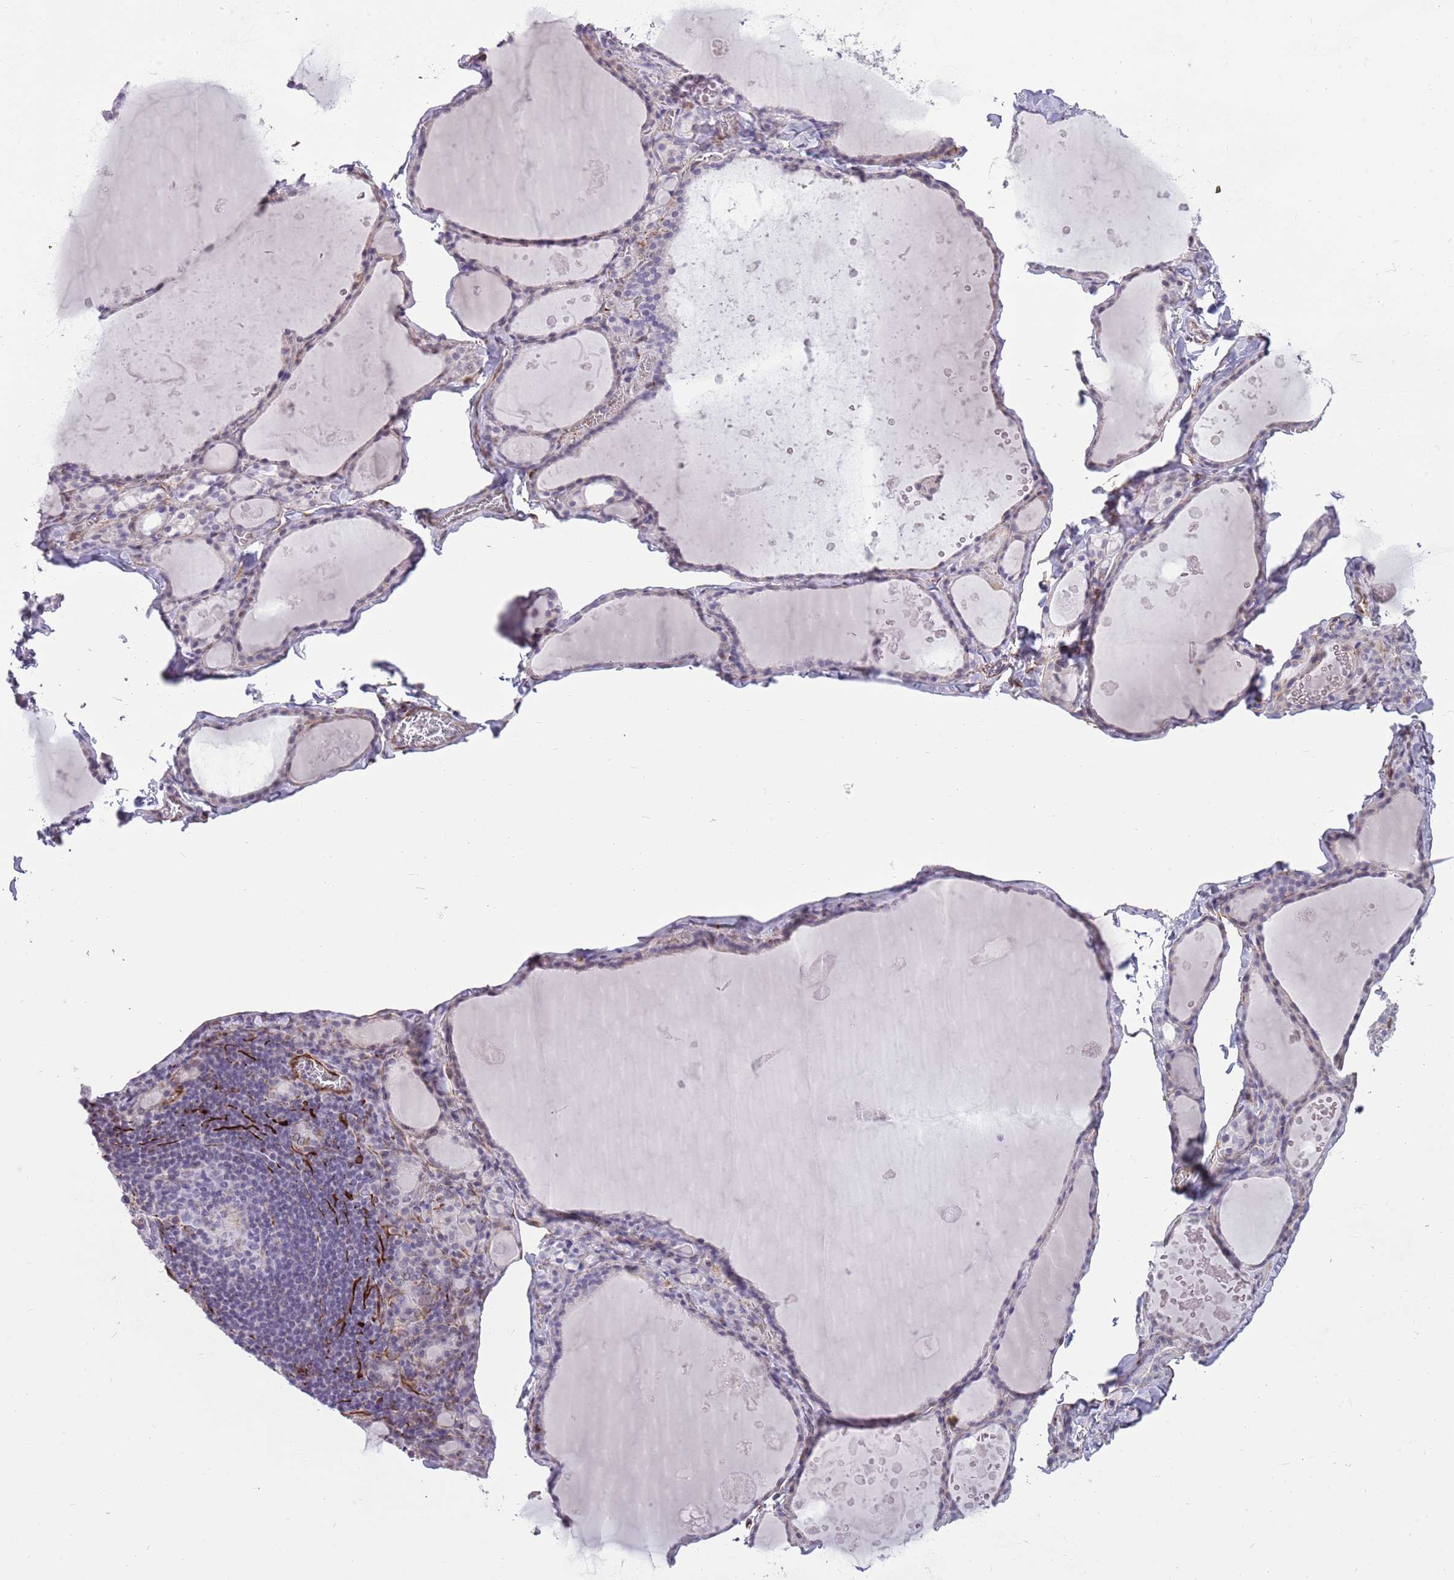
{"staining": {"intensity": "negative", "quantity": "none", "location": "none"}, "tissue": "thyroid gland", "cell_type": "Glandular cells", "image_type": "normal", "snomed": [{"axis": "morphology", "description": "Normal tissue, NOS"}, {"axis": "topography", "description": "Thyroid gland"}], "caption": "A histopathology image of thyroid gland stained for a protein displays no brown staining in glandular cells. The staining is performed using DAB (3,3'-diaminobenzidine) brown chromogen with nuclei counter-stained in using hematoxylin.", "gene": "ENSG00000271254", "patient": {"sex": "male", "age": 56}}